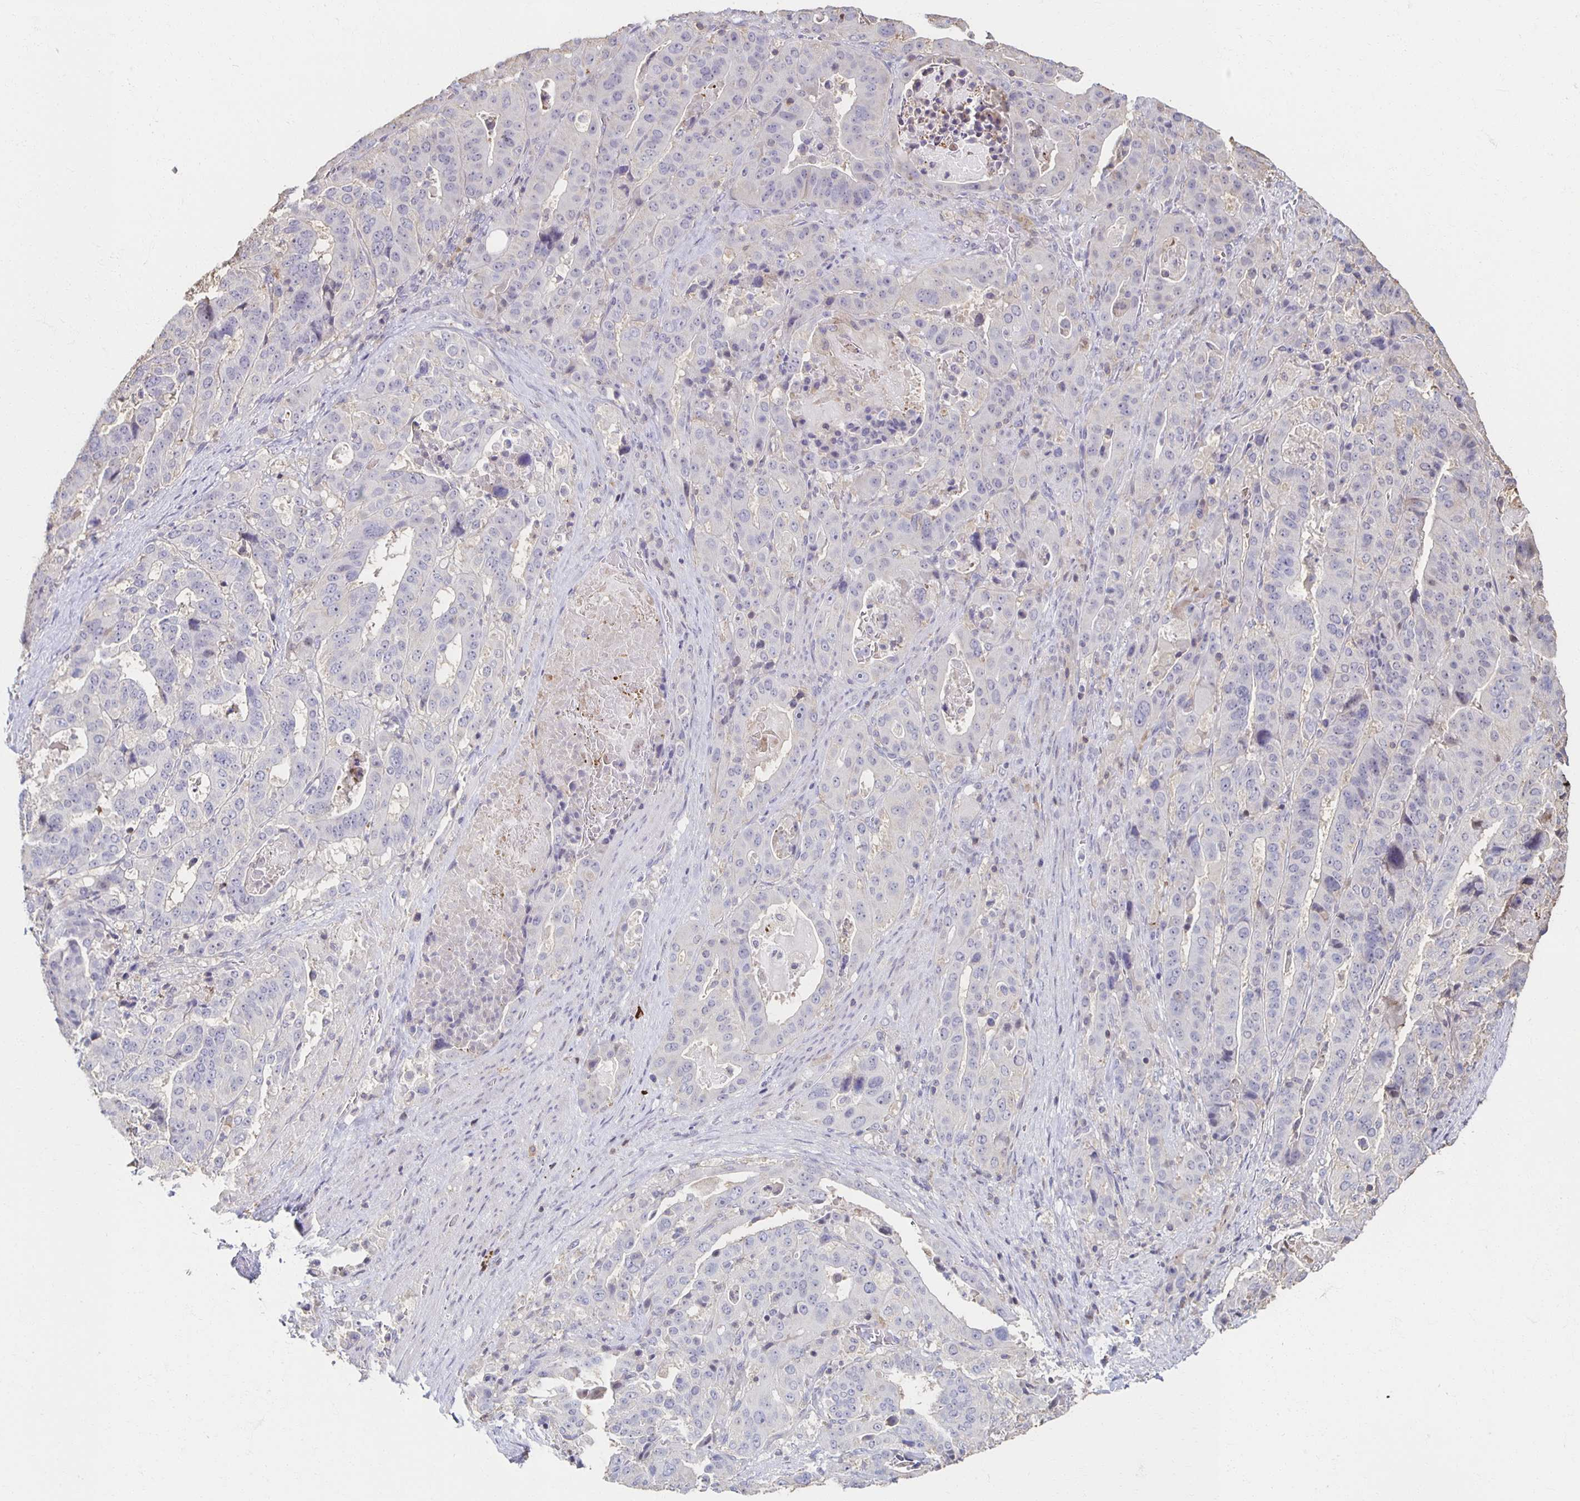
{"staining": {"intensity": "negative", "quantity": "none", "location": "none"}, "tissue": "stomach cancer", "cell_type": "Tumor cells", "image_type": "cancer", "snomed": [{"axis": "morphology", "description": "Adenocarcinoma, NOS"}, {"axis": "topography", "description": "Stomach"}], "caption": "Tumor cells show no significant positivity in stomach cancer (adenocarcinoma).", "gene": "ZNF692", "patient": {"sex": "male", "age": 48}}